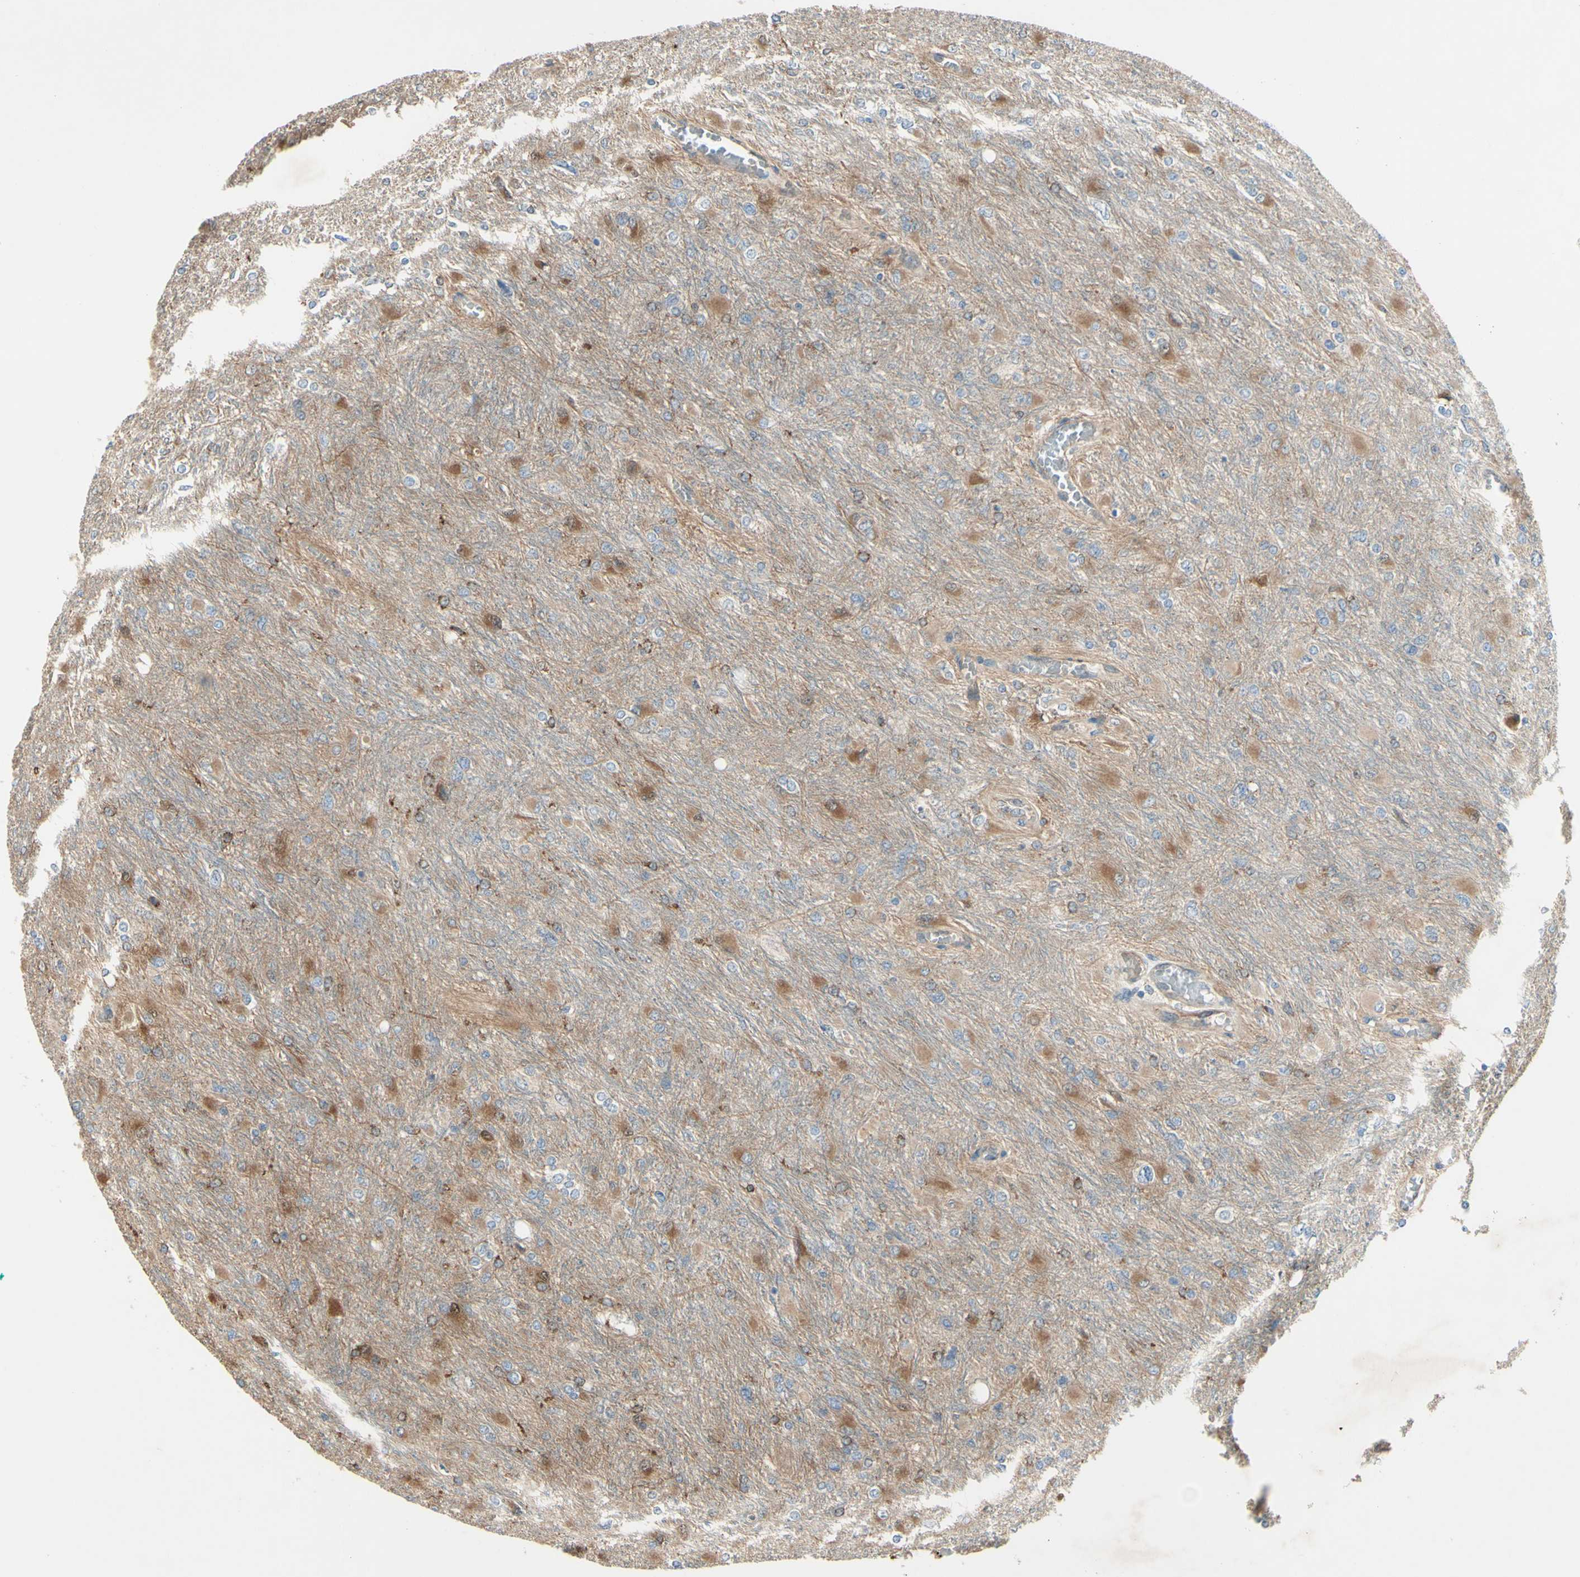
{"staining": {"intensity": "moderate", "quantity": "25%-75%", "location": "cytoplasmic/membranous"}, "tissue": "glioma", "cell_type": "Tumor cells", "image_type": "cancer", "snomed": [{"axis": "morphology", "description": "Glioma, malignant, High grade"}, {"axis": "topography", "description": "Cerebral cortex"}], "caption": "DAB (3,3'-diaminobenzidine) immunohistochemical staining of glioma exhibits moderate cytoplasmic/membranous protein positivity in approximately 25%-75% of tumor cells.", "gene": "IGSF9B", "patient": {"sex": "female", "age": 36}}